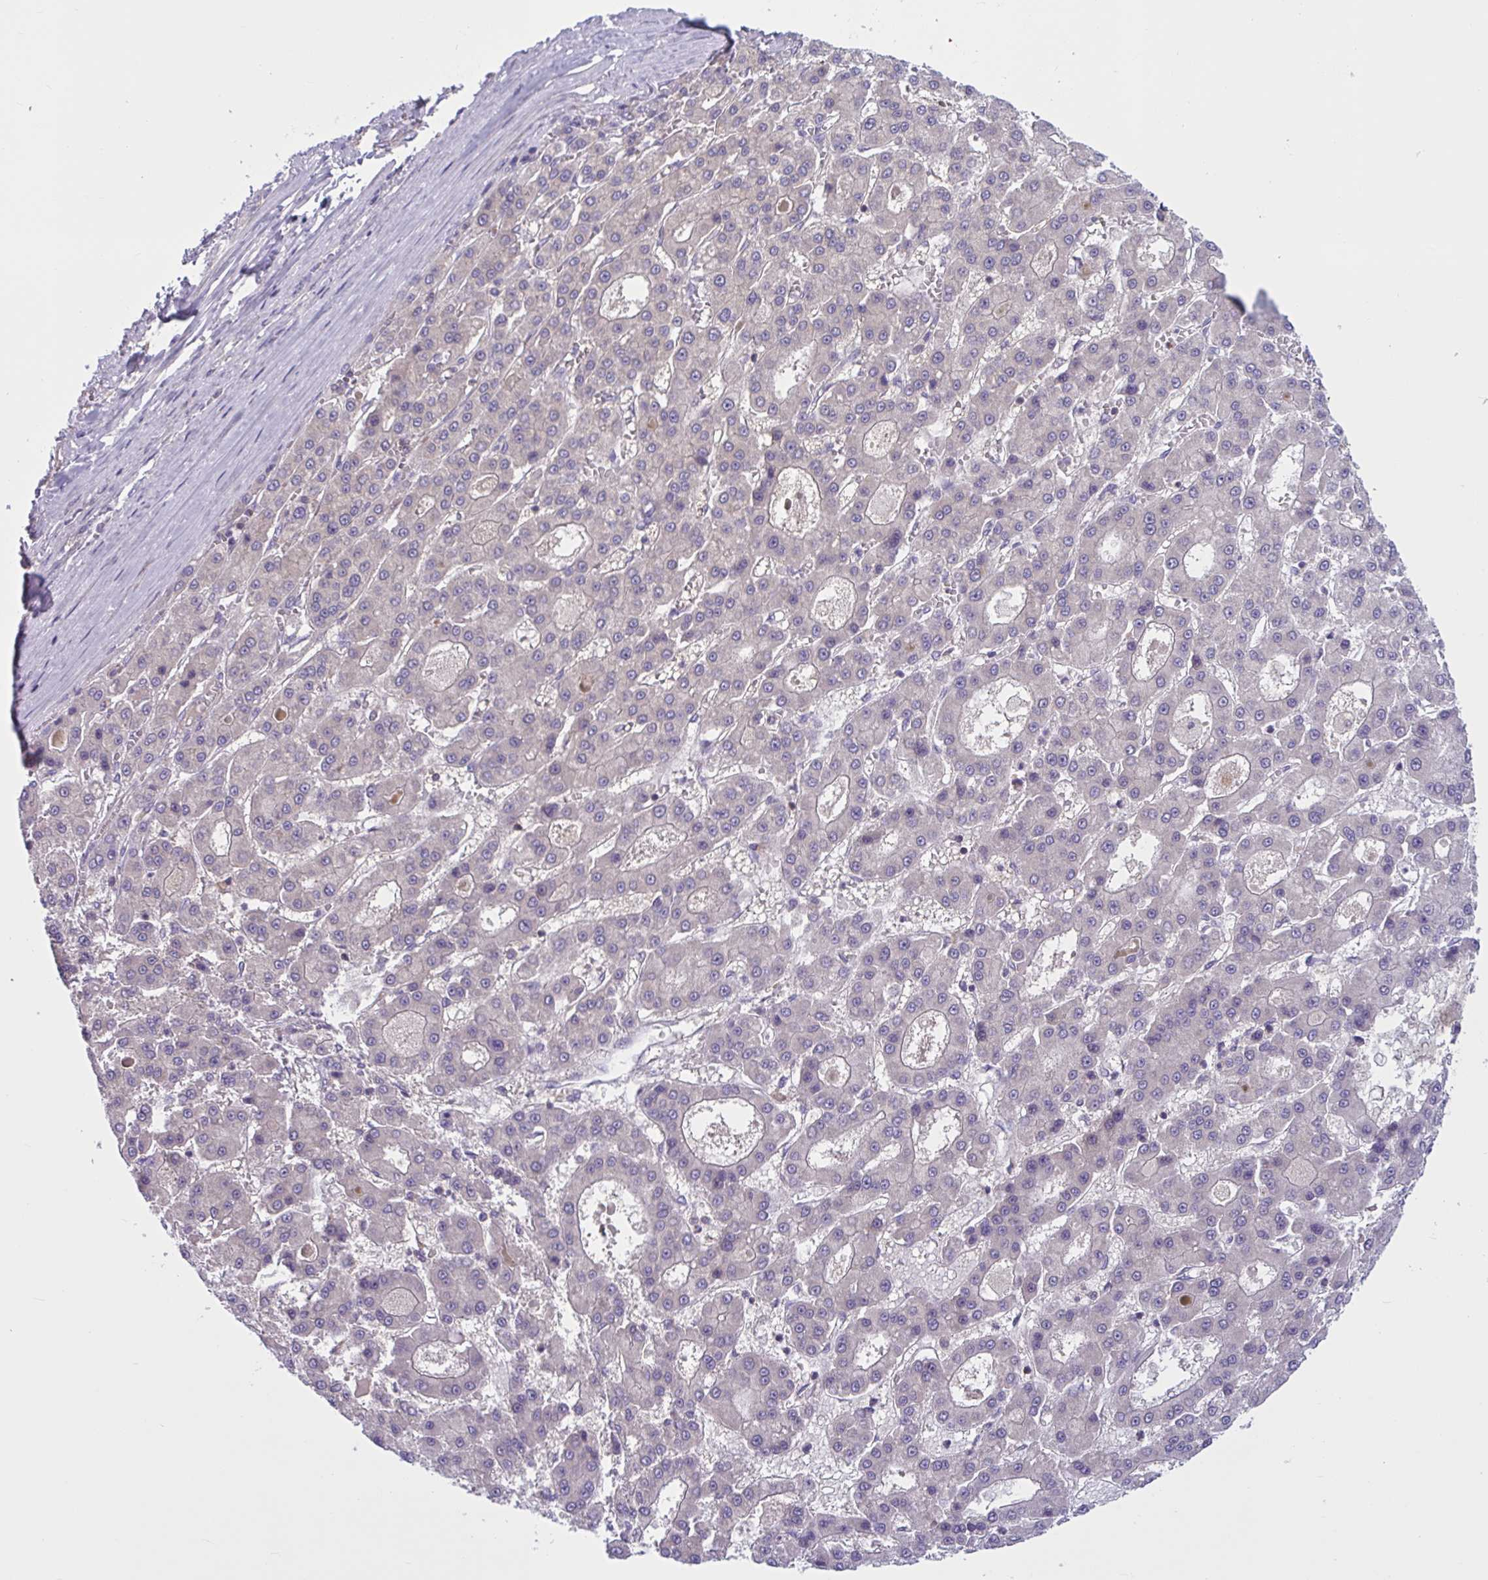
{"staining": {"intensity": "negative", "quantity": "none", "location": "none"}, "tissue": "liver cancer", "cell_type": "Tumor cells", "image_type": "cancer", "snomed": [{"axis": "morphology", "description": "Carcinoma, Hepatocellular, NOS"}, {"axis": "topography", "description": "Liver"}], "caption": "Tumor cells show no significant protein staining in liver cancer.", "gene": "WNT9B", "patient": {"sex": "male", "age": 70}}